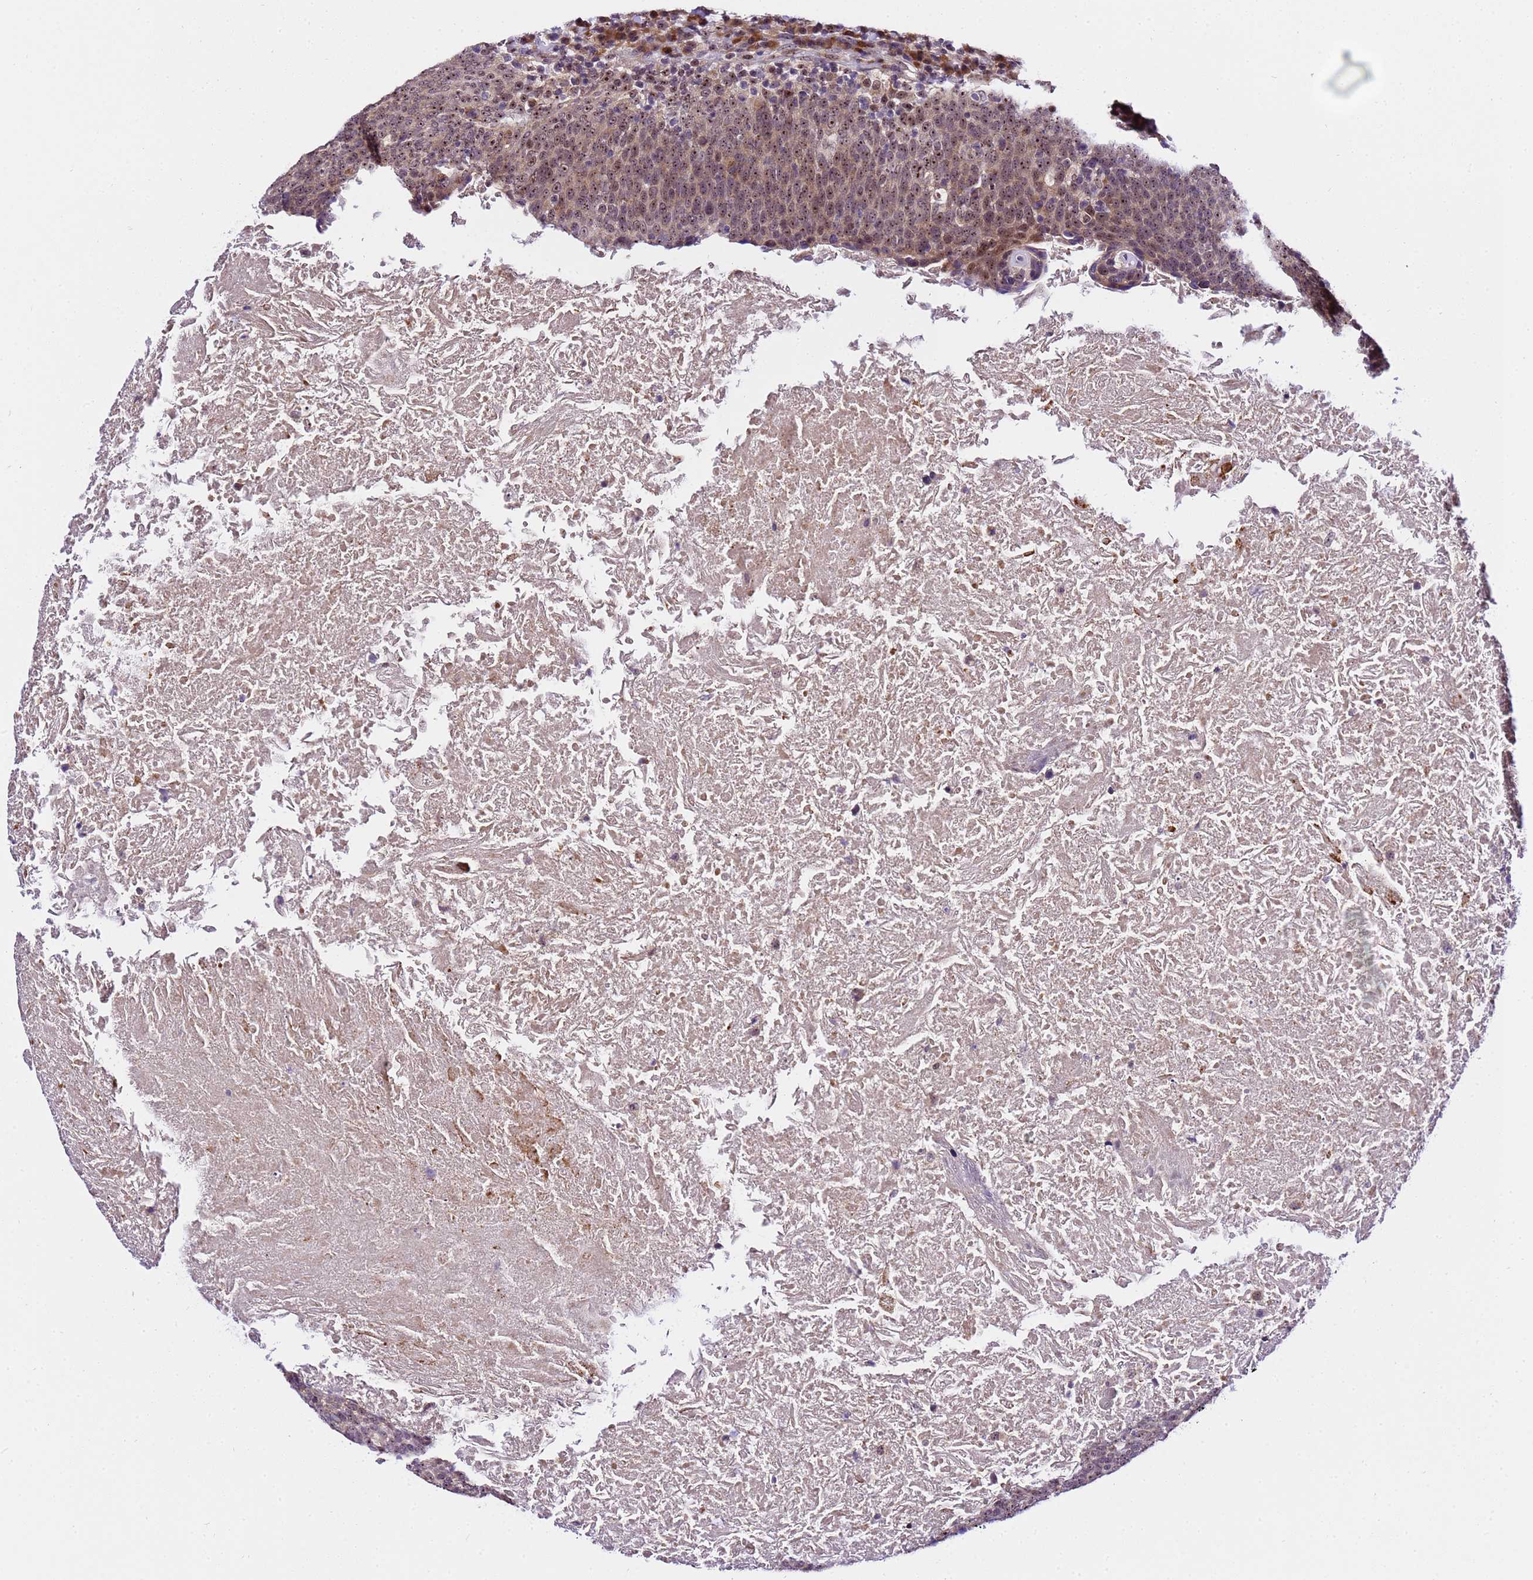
{"staining": {"intensity": "moderate", "quantity": ">75%", "location": "nuclear"}, "tissue": "head and neck cancer", "cell_type": "Tumor cells", "image_type": "cancer", "snomed": [{"axis": "morphology", "description": "Squamous cell carcinoma, NOS"}, {"axis": "morphology", "description": "Squamous cell carcinoma, metastatic, NOS"}, {"axis": "topography", "description": "Lymph node"}, {"axis": "topography", "description": "Head-Neck"}], "caption": "Moderate nuclear protein staining is present in about >75% of tumor cells in head and neck cancer (squamous cell carcinoma).", "gene": "SLX4IP", "patient": {"sex": "male", "age": 62}}